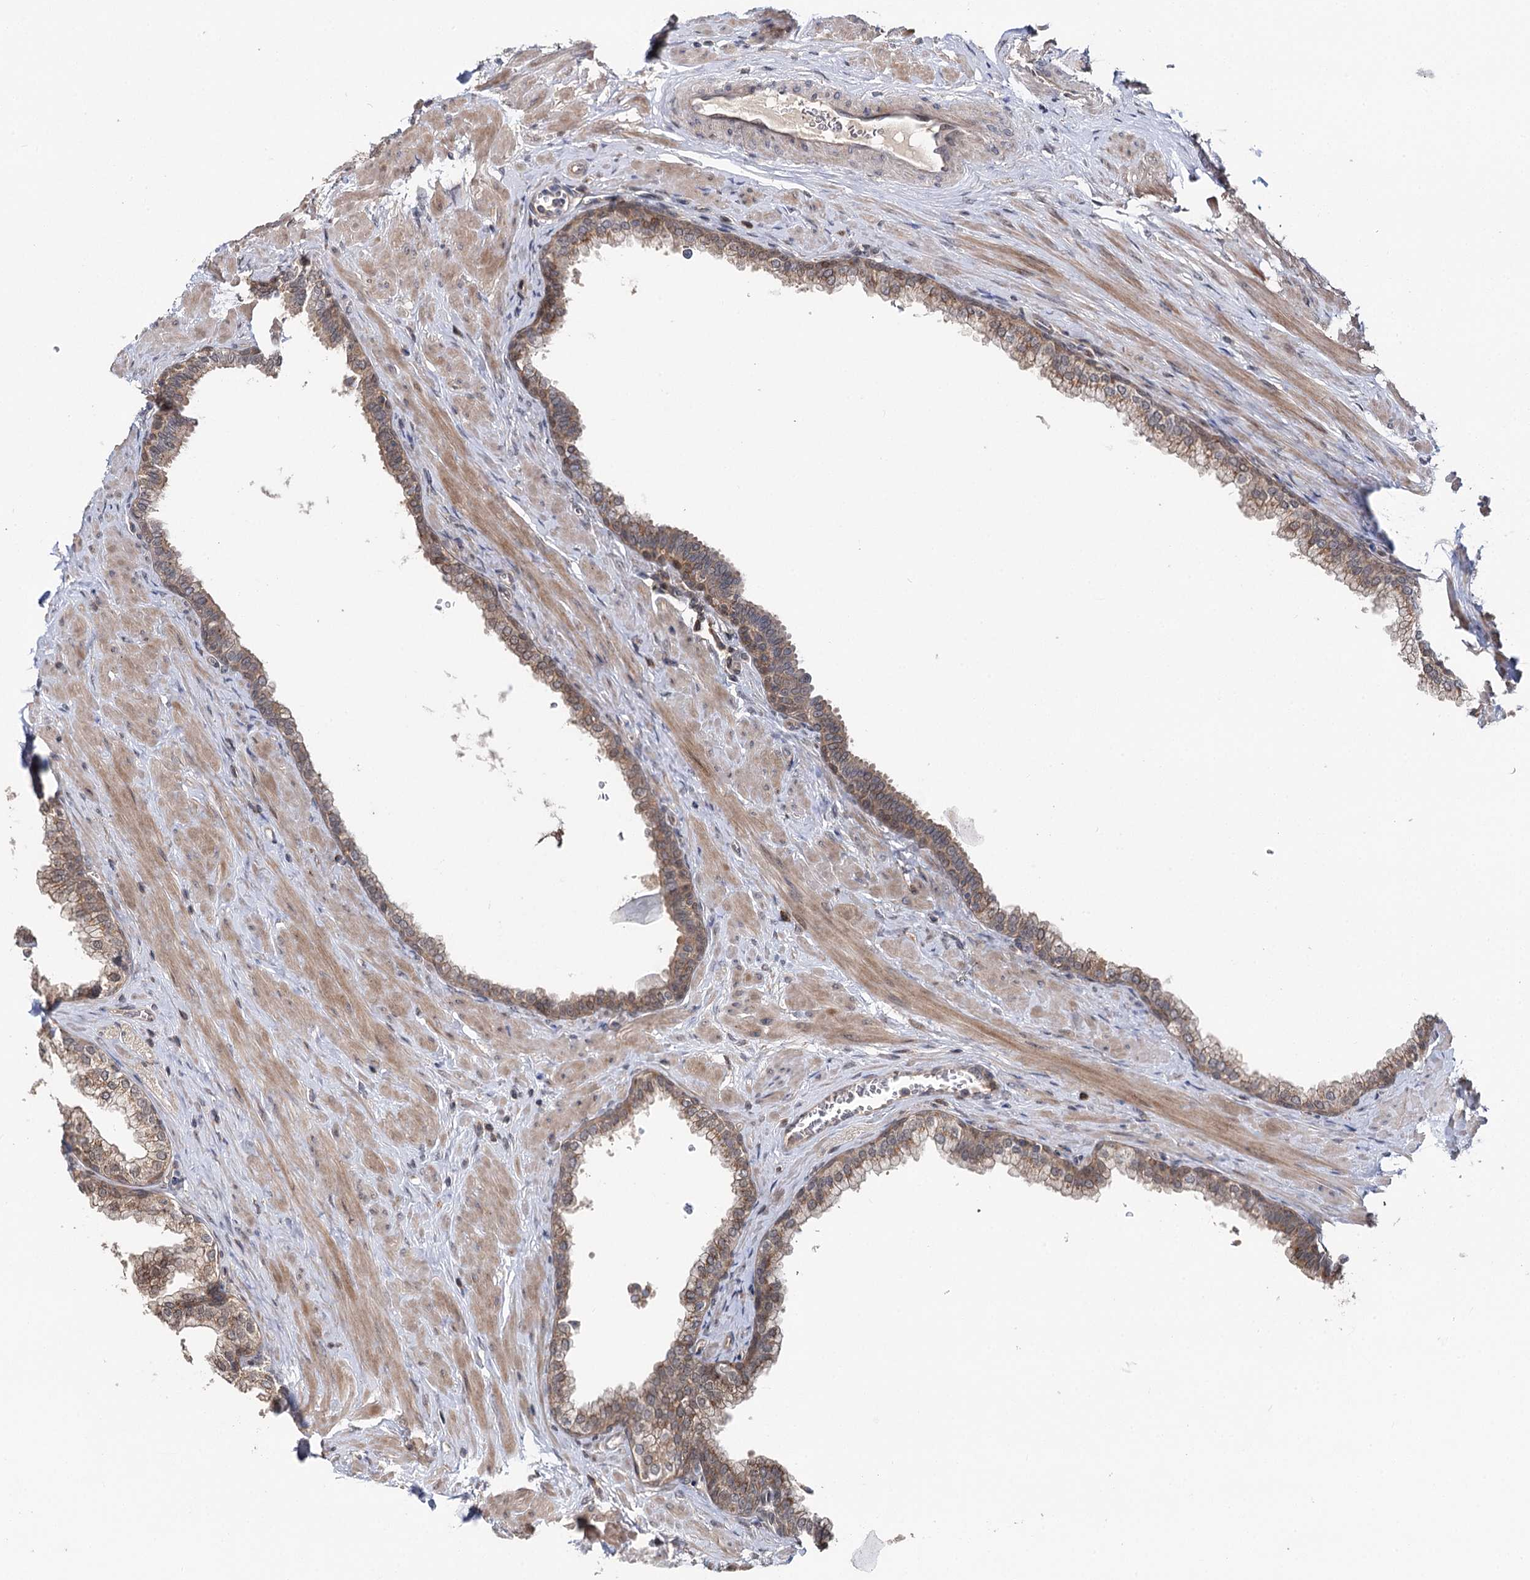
{"staining": {"intensity": "moderate", "quantity": "25%-75%", "location": "cytoplasmic/membranous"}, "tissue": "prostate", "cell_type": "Glandular cells", "image_type": "normal", "snomed": [{"axis": "morphology", "description": "Normal tissue, NOS"}, {"axis": "morphology", "description": "Urothelial carcinoma, Low grade"}, {"axis": "topography", "description": "Urinary bladder"}, {"axis": "topography", "description": "Prostate"}], "caption": "Glandular cells demonstrate medium levels of moderate cytoplasmic/membranous expression in approximately 25%-75% of cells in unremarkable prostate.", "gene": "STX6", "patient": {"sex": "male", "age": 60}}